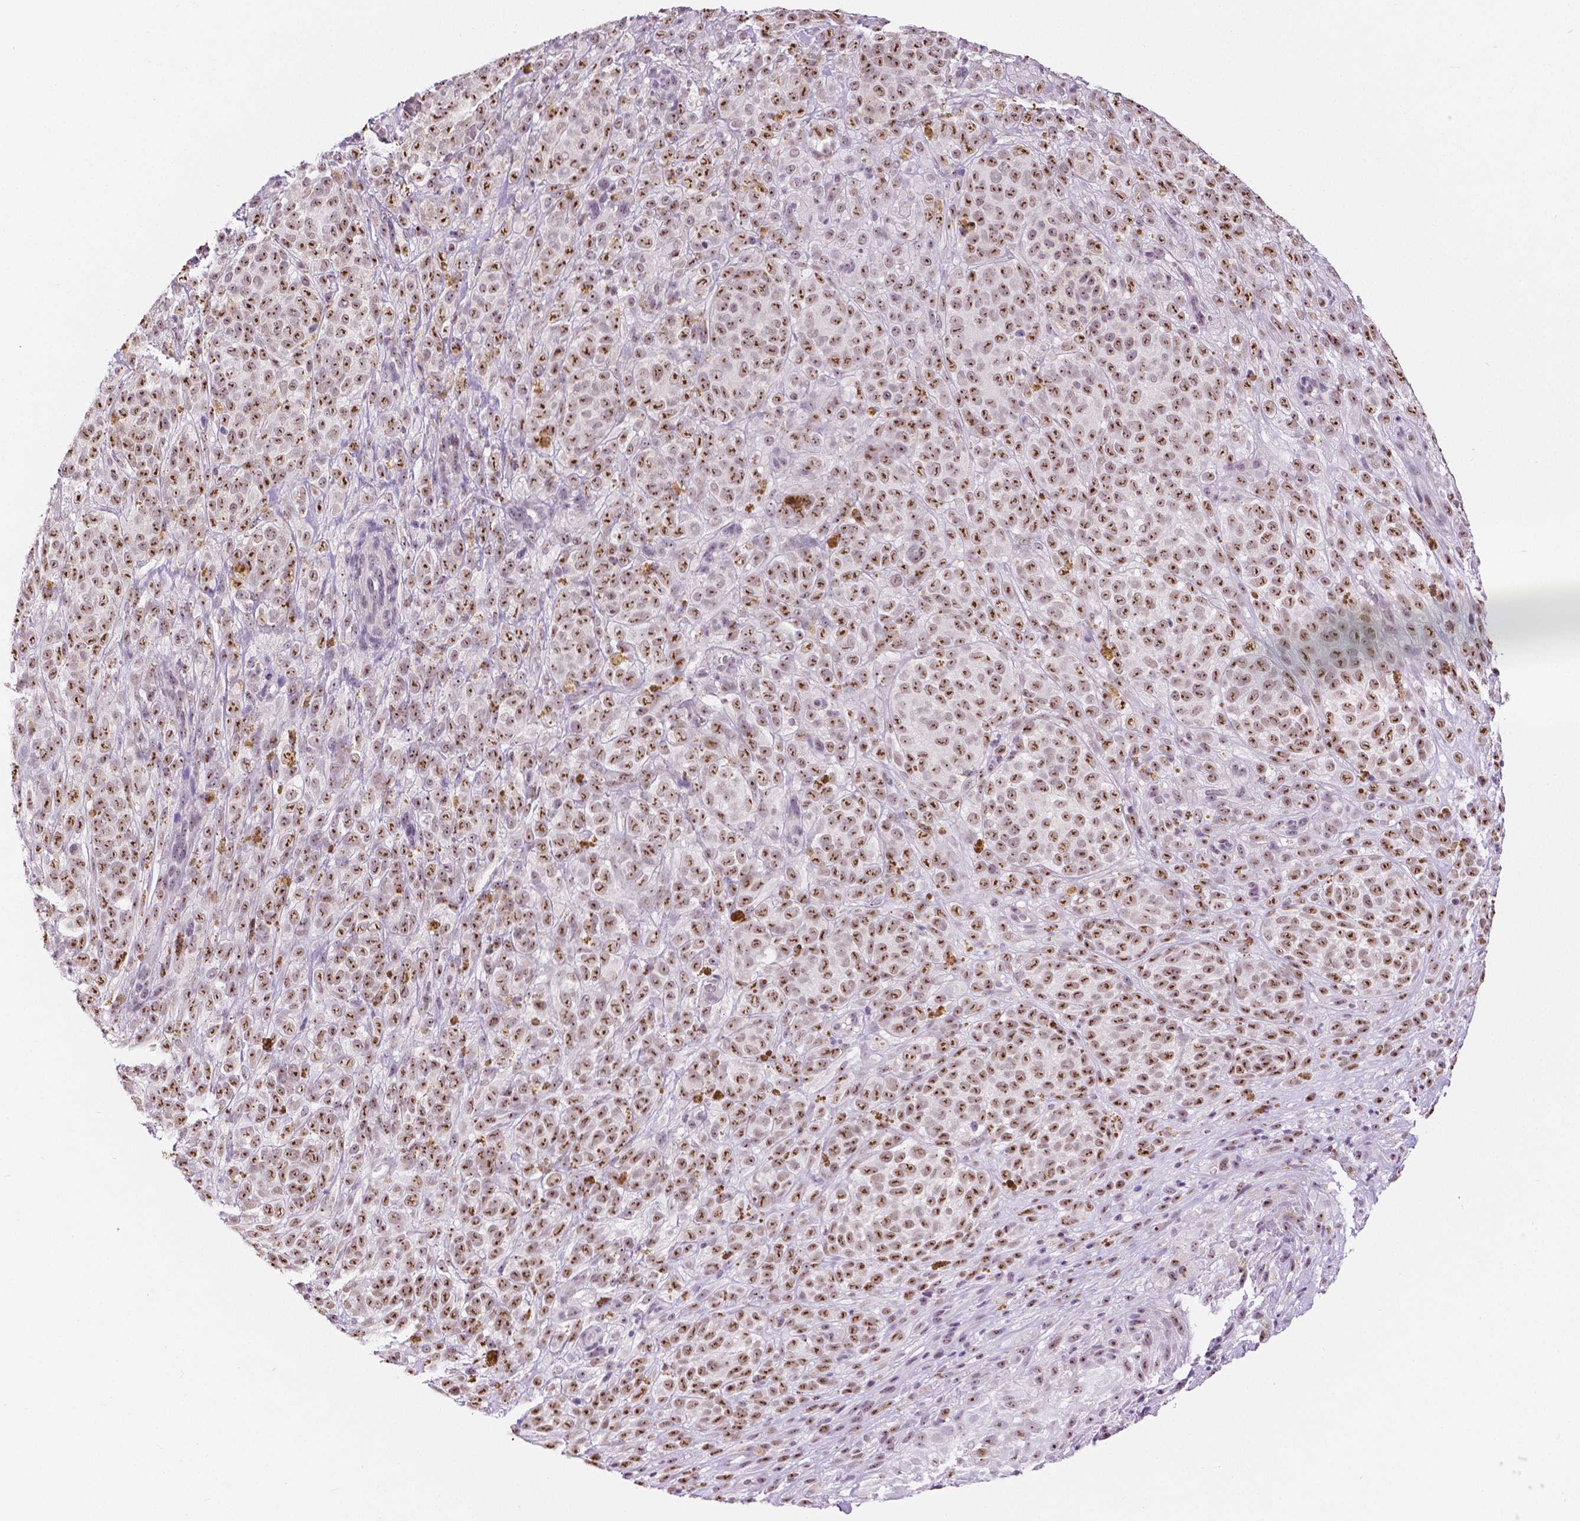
{"staining": {"intensity": "moderate", "quantity": ">75%", "location": "nuclear"}, "tissue": "melanoma", "cell_type": "Tumor cells", "image_type": "cancer", "snomed": [{"axis": "morphology", "description": "Malignant melanoma, NOS"}, {"axis": "topography", "description": "Skin"}], "caption": "This image shows immunohistochemistry (IHC) staining of malignant melanoma, with medium moderate nuclear expression in about >75% of tumor cells.", "gene": "NHP2", "patient": {"sex": "female", "age": 86}}